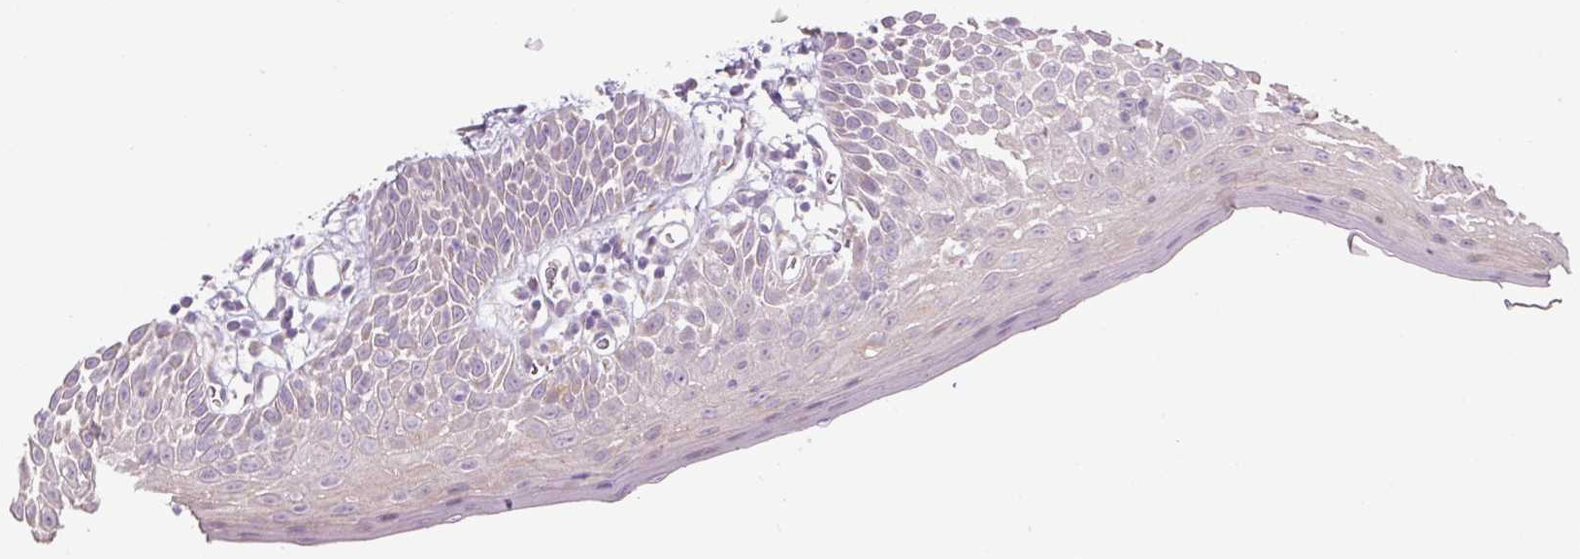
{"staining": {"intensity": "weak", "quantity": "<25%", "location": "cytoplasmic/membranous"}, "tissue": "oral mucosa", "cell_type": "Squamous epithelial cells", "image_type": "normal", "snomed": [{"axis": "morphology", "description": "Normal tissue, NOS"}, {"axis": "morphology", "description": "Squamous cell carcinoma, NOS"}, {"axis": "topography", "description": "Oral tissue"}, {"axis": "topography", "description": "Tounge, NOS"}, {"axis": "topography", "description": "Head-Neck"}], "caption": "Micrograph shows no protein positivity in squamous epithelial cells of normal oral mucosa.", "gene": "FUT10", "patient": {"sex": "male", "age": 76}}